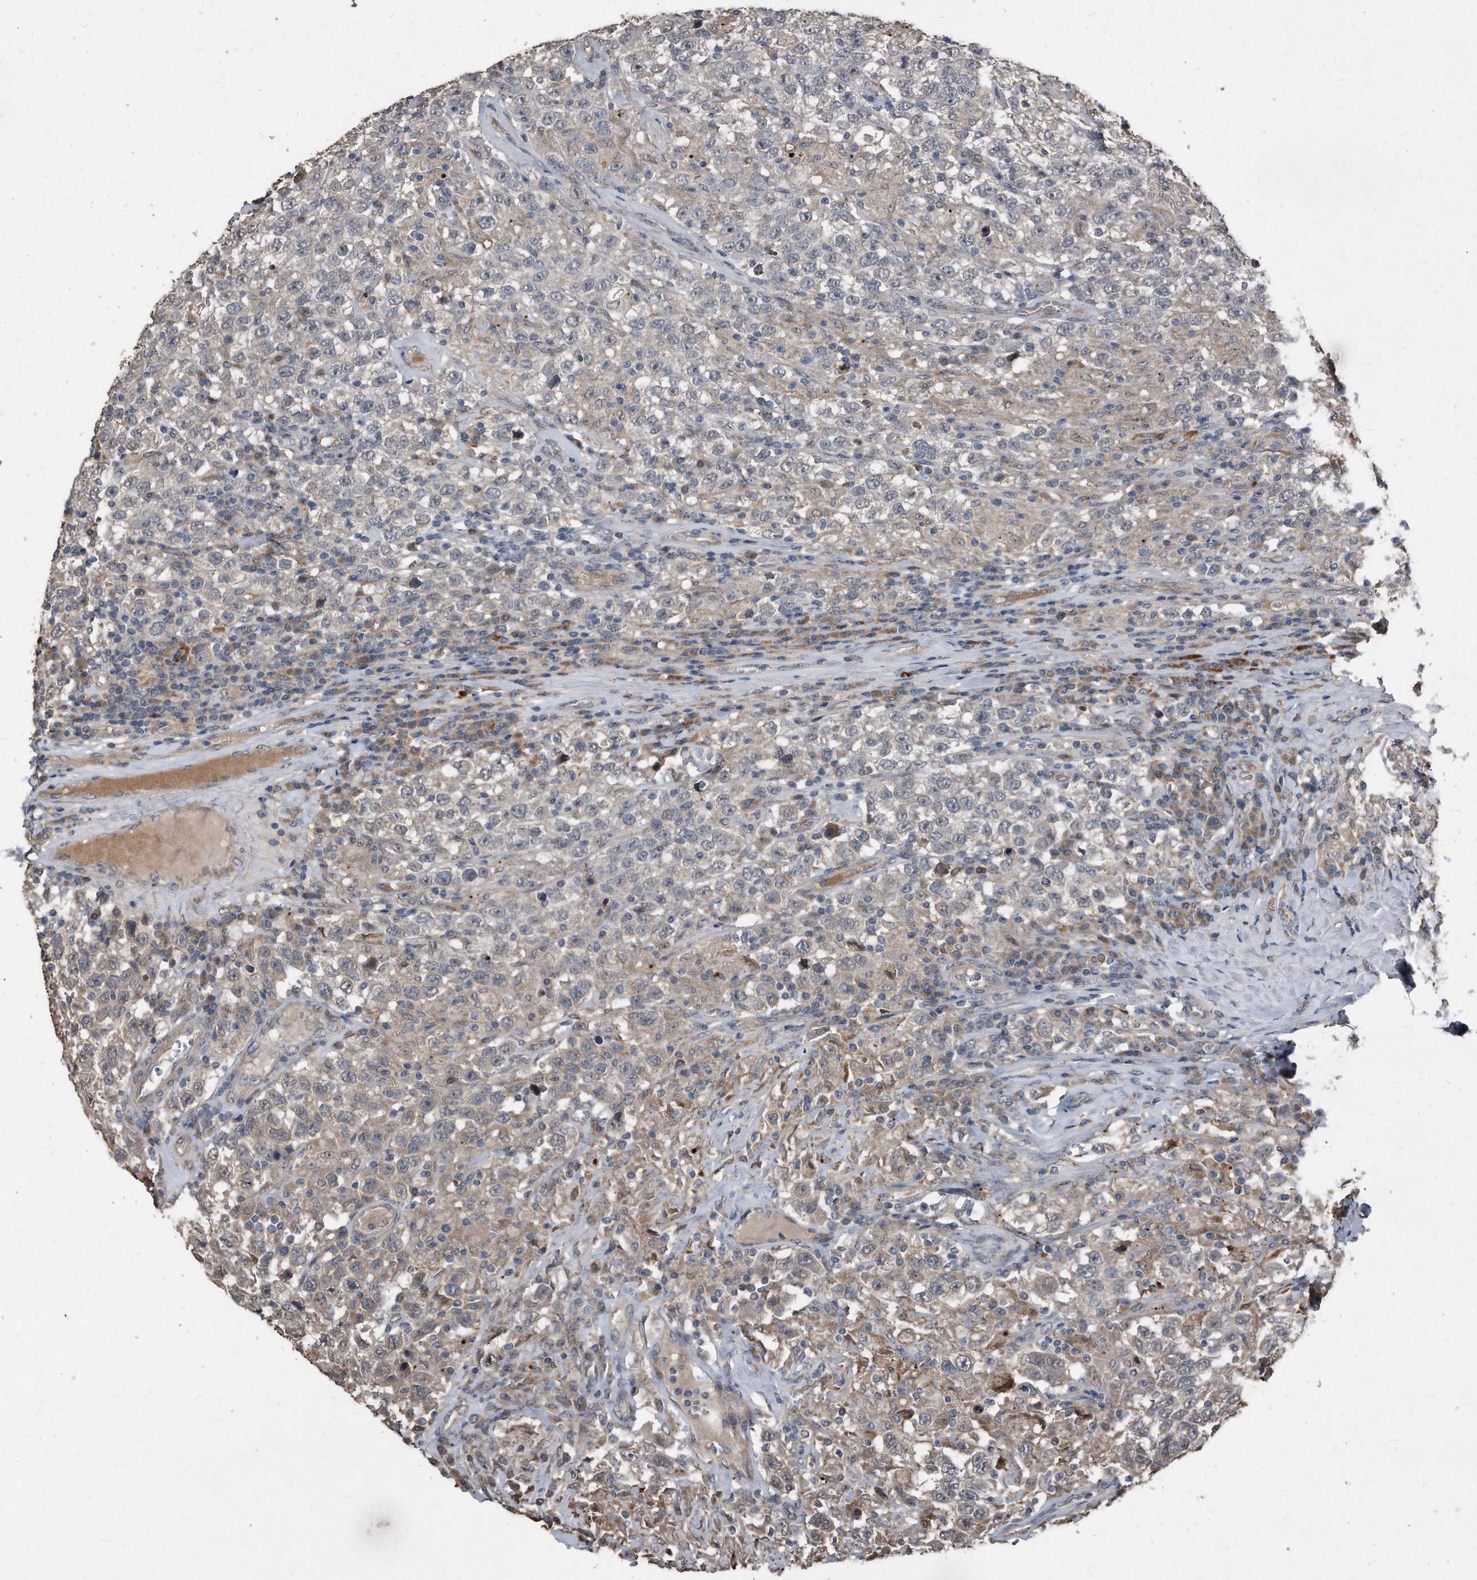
{"staining": {"intensity": "negative", "quantity": "none", "location": "none"}, "tissue": "testis cancer", "cell_type": "Tumor cells", "image_type": "cancer", "snomed": [{"axis": "morphology", "description": "Seminoma, NOS"}, {"axis": "topography", "description": "Testis"}], "caption": "Tumor cells show no significant expression in seminoma (testis). (Immunohistochemistry, brightfield microscopy, high magnification).", "gene": "ANKRD10", "patient": {"sex": "male", "age": 41}}